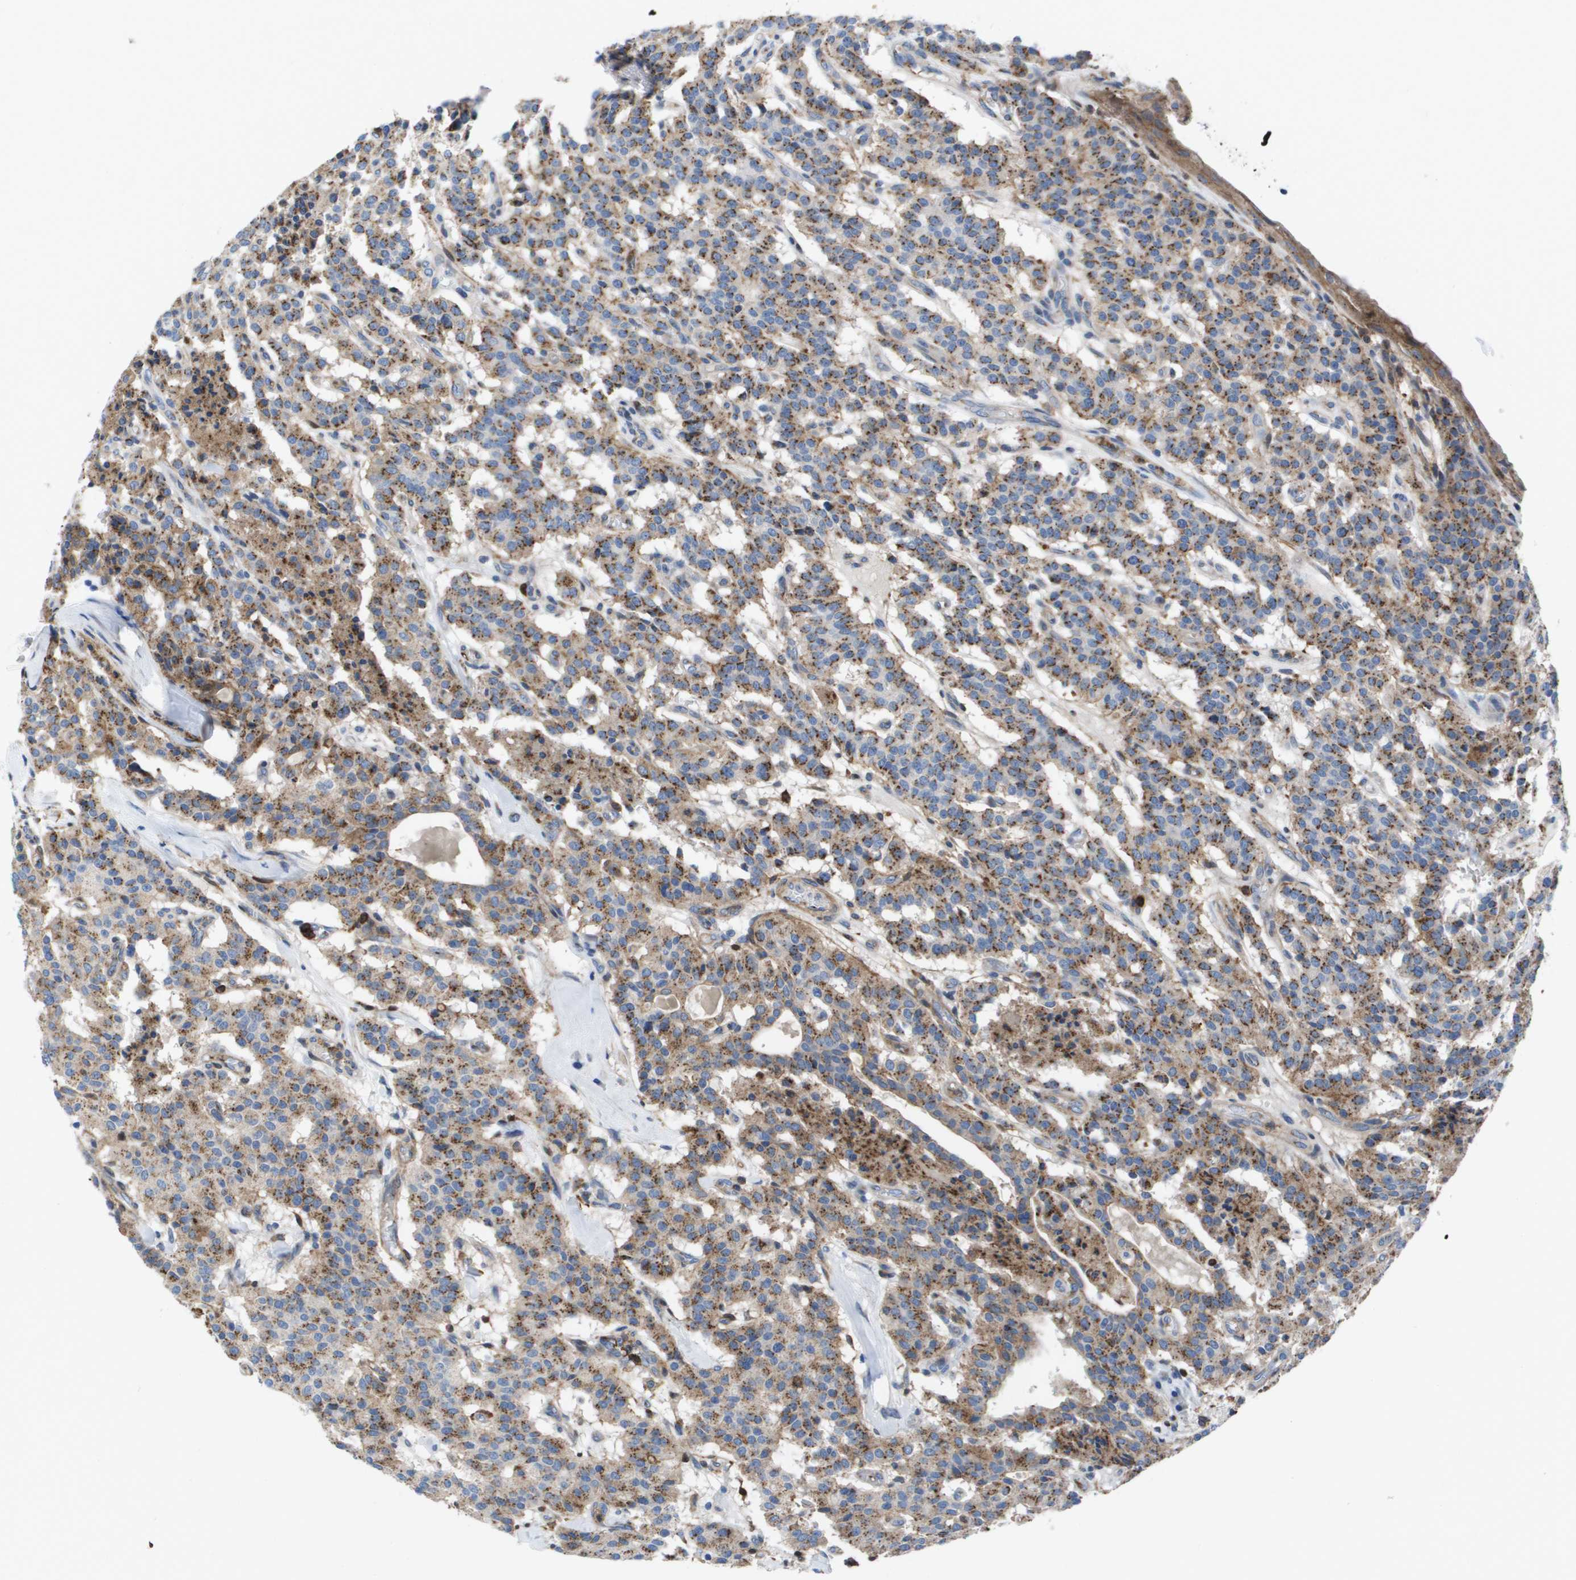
{"staining": {"intensity": "moderate", "quantity": ">75%", "location": "cytoplasmic/membranous"}, "tissue": "carcinoid", "cell_type": "Tumor cells", "image_type": "cancer", "snomed": [{"axis": "morphology", "description": "Carcinoid, malignant, NOS"}, {"axis": "topography", "description": "Lung"}], "caption": "IHC (DAB) staining of carcinoid shows moderate cytoplasmic/membranous protein staining in about >75% of tumor cells. Immunohistochemistry (ihc) stains the protein in brown and the nuclei are stained blue.", "gene": "SLC37A2", "patient": {"sex": "male", "age": 30}}